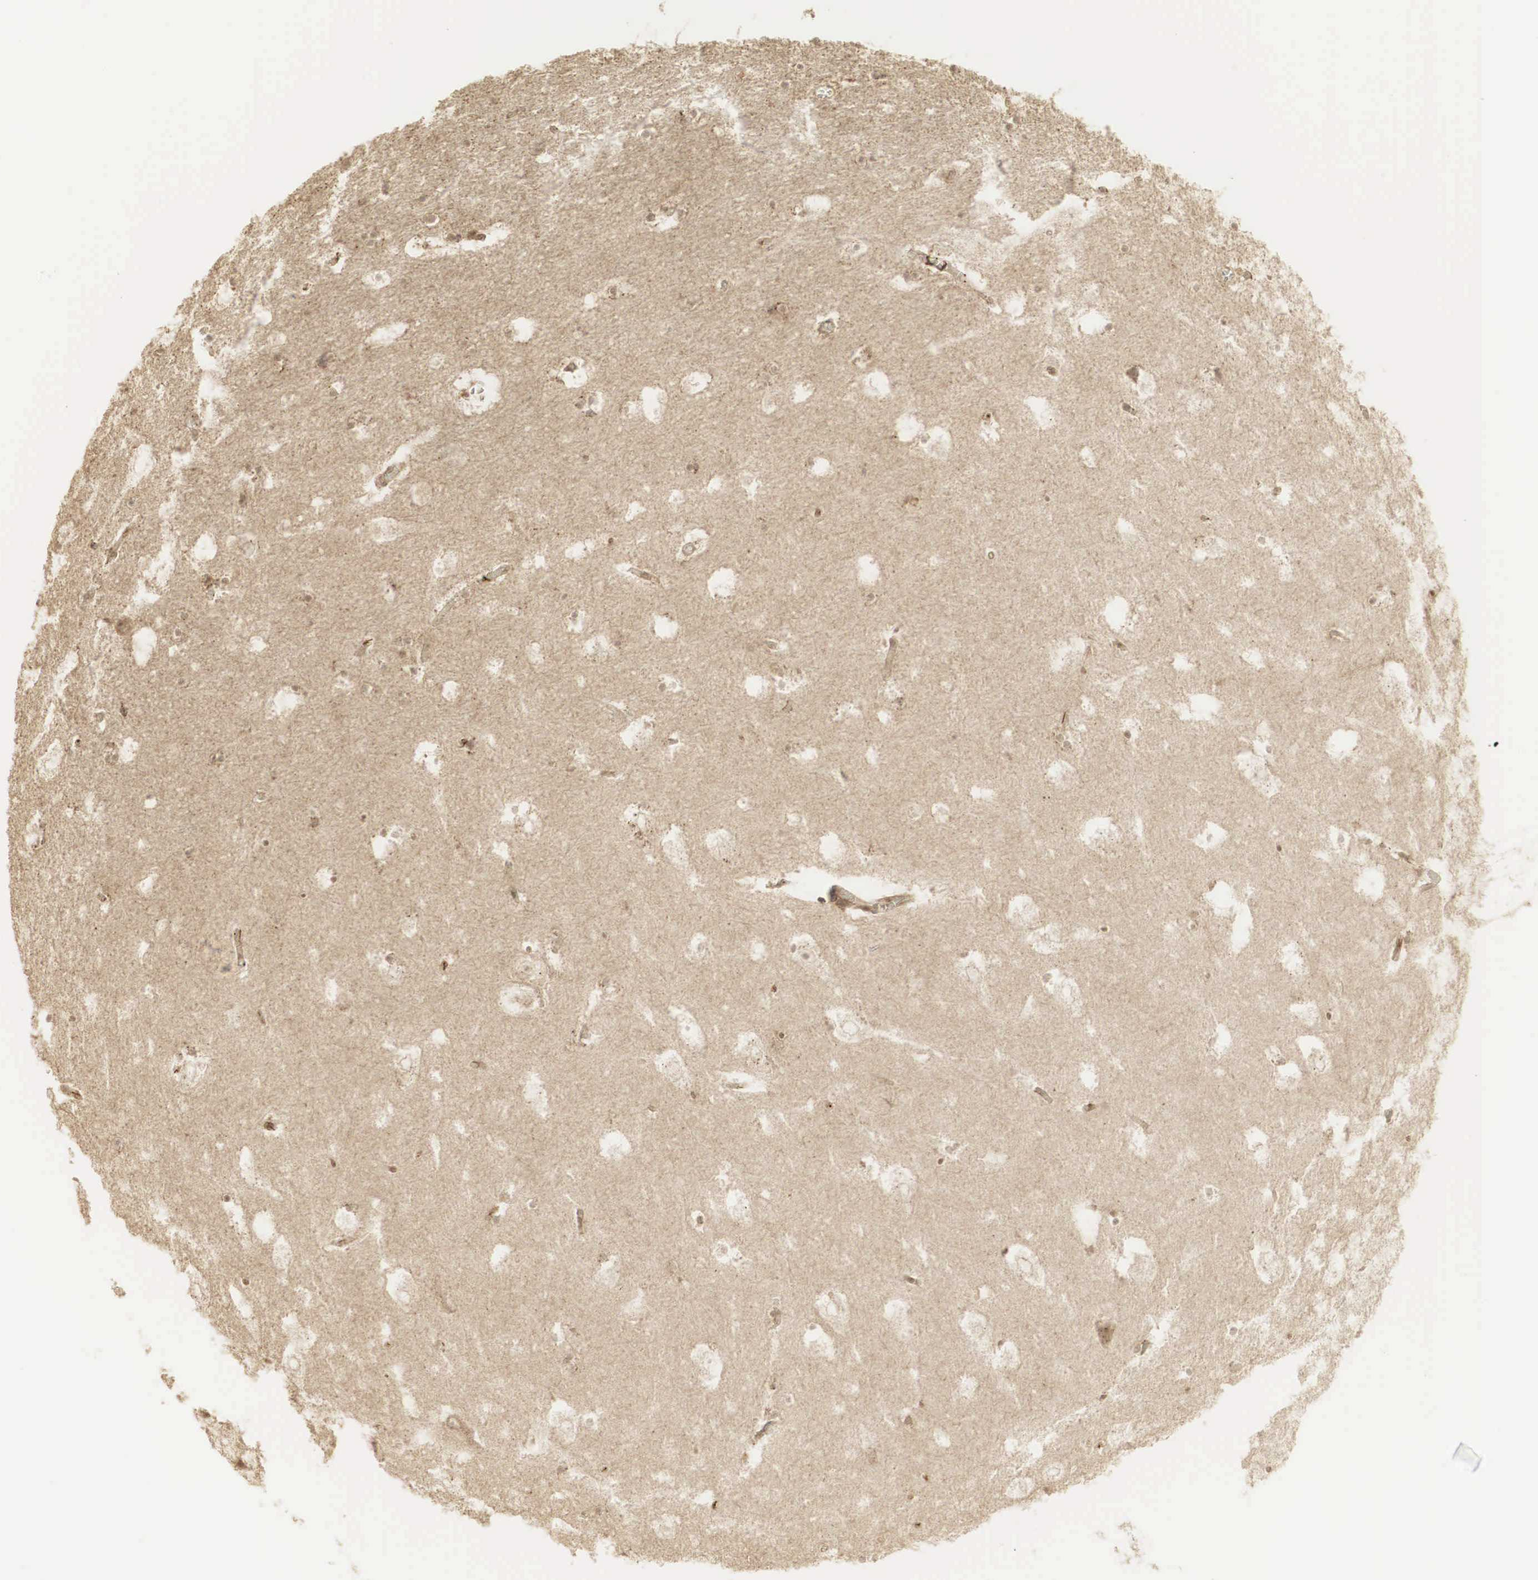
{"staining": {"intensity": "weak", "quantity": "25%-75%", "location": "cytoplasmic/membranous"}, "tissue": "hippocampus", "cell_type": "Glial cells", "image_type": "normal", "snomed": [{"axis": "morphology", "description": "Normal tissue, NOS"}, {"axis": "topography", "description": "Hippocampus"}], "caption": "Glial cells show weak cytoplasmic/membranous expression in about 25%-75% of cells in unremarkable hippocampus. (Brightfield microscopy of DAB IHC at high magnification).", "gene": "RNF113A", "patient": {"sex": "male", "age": 45}}